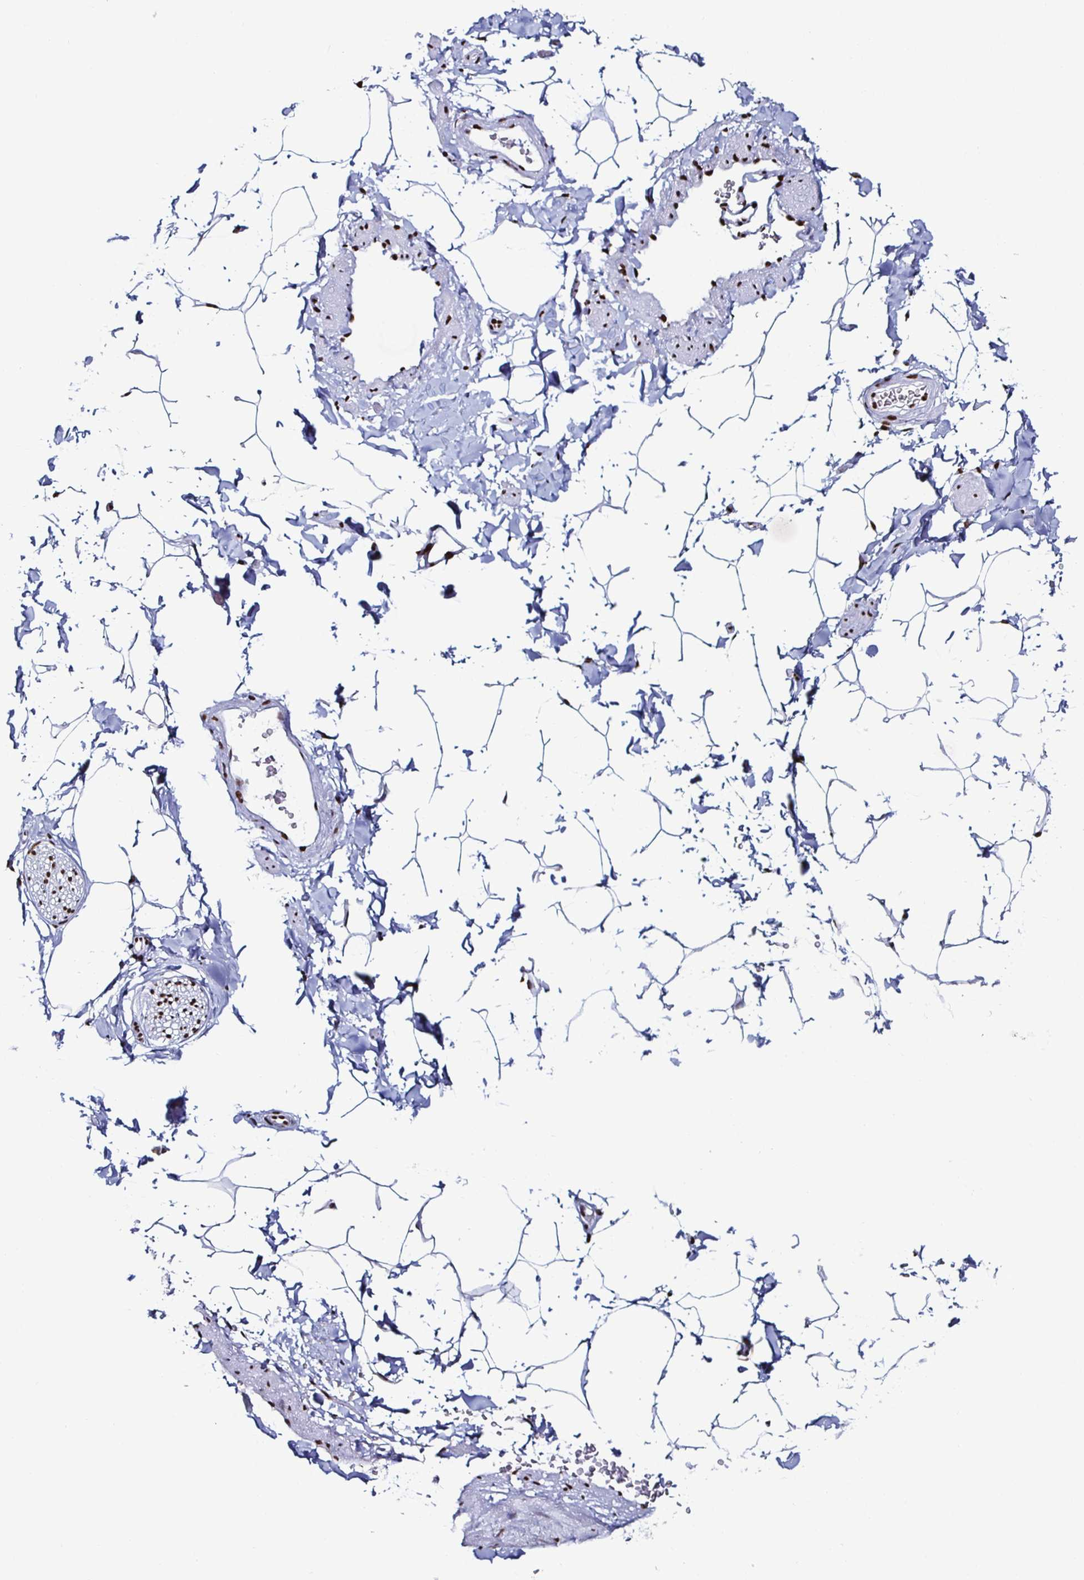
{"staining": {"intensity": "negative", "quantity": "none", "location": "none"}, "tissue": "adipose tissue", "cell_type": "Adipocytes", "image_type": "normal", "snomed": [{"axis": "morphology", "description": "Normal tissue, NOS"}, {"axis": "topography", "description": "Epididymis"}, {"axis": "topography", "description": "Peripheral nerve tissue"}], "caption": "DAB immunohistochemical staining of normal adipose tissue demonstrates no significant expression in adipocytes.", "gene": "DDX39B", "patient": {"sex": "male", "age": 32}}